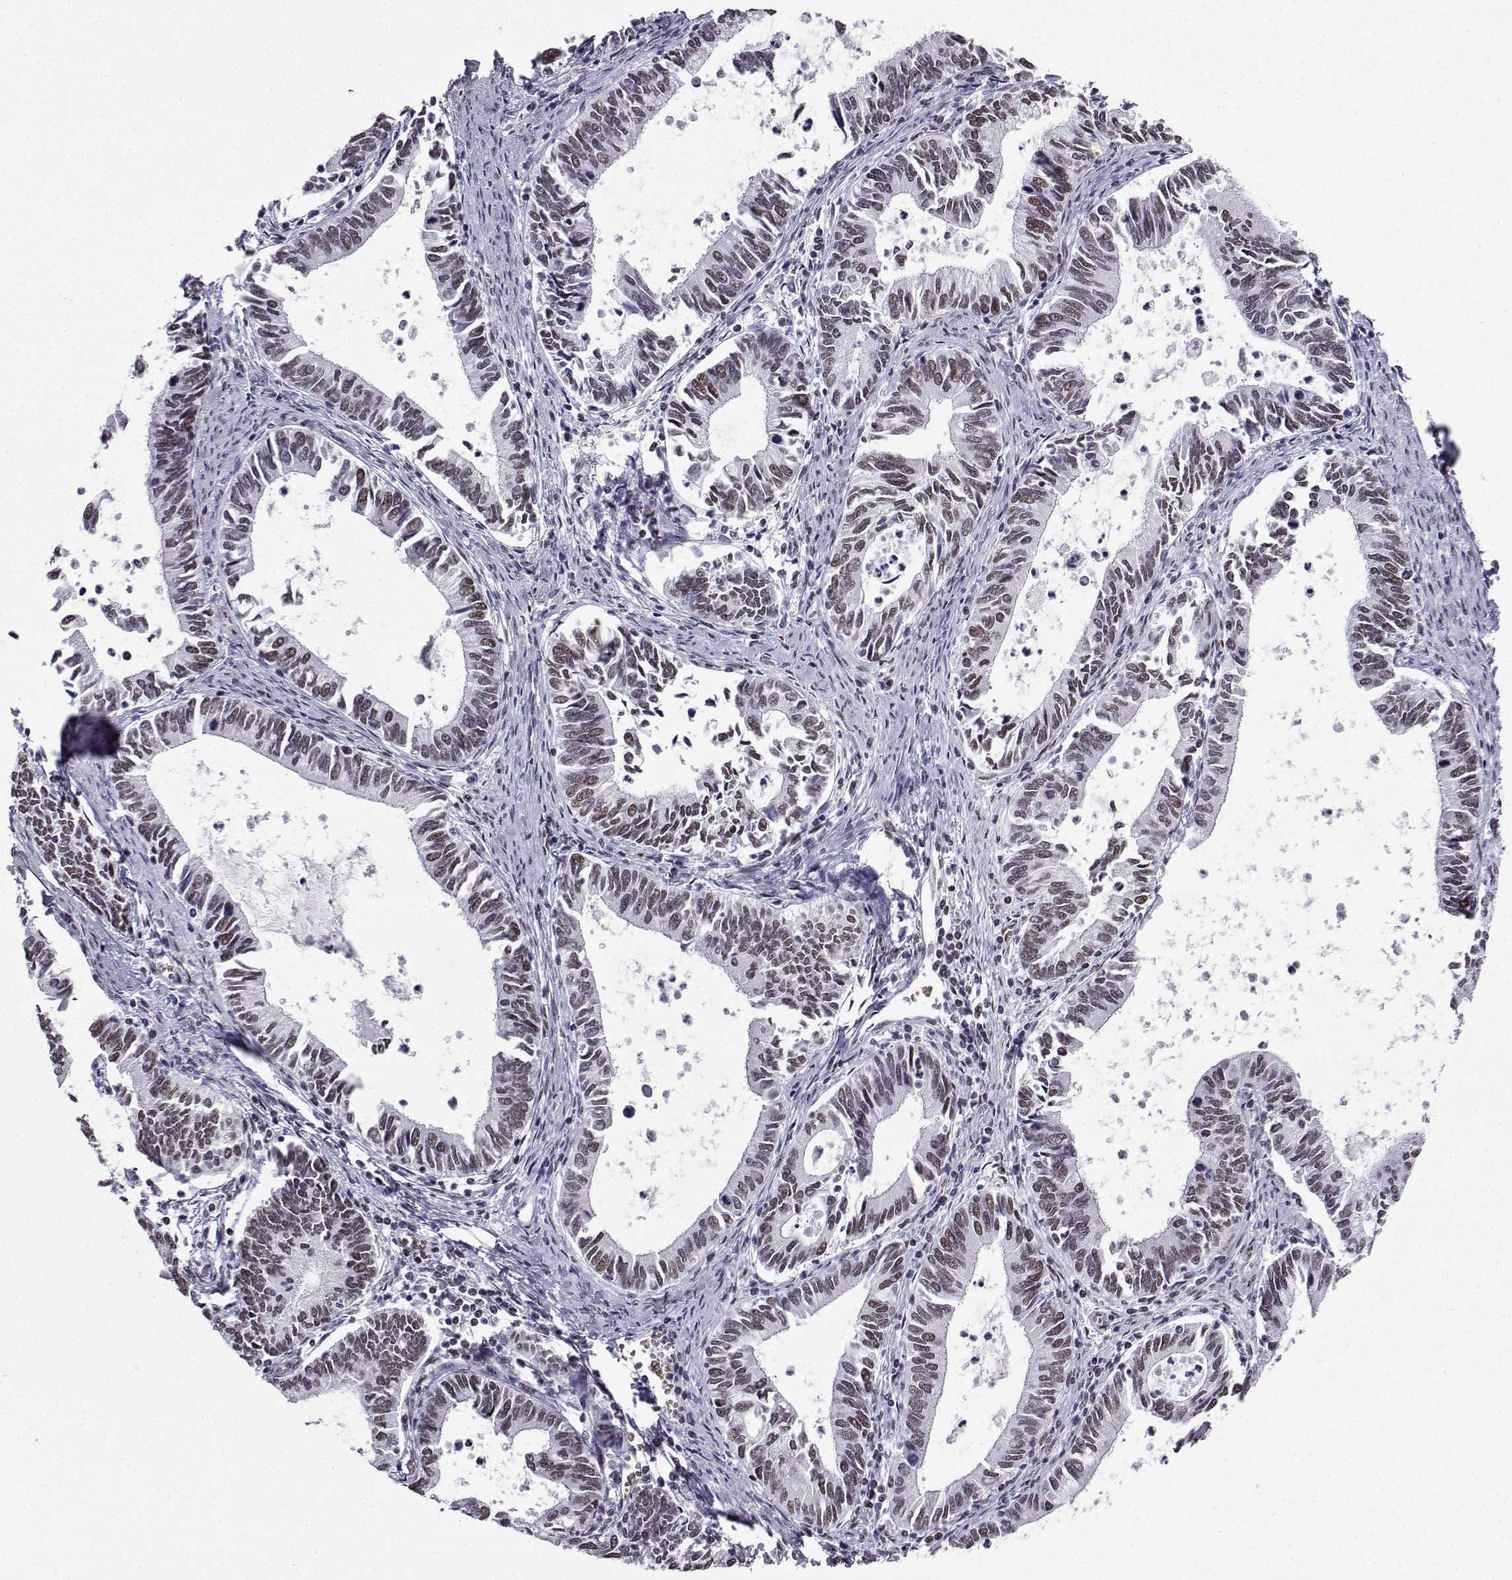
{"staining": {"intensity": "weak", "quantity": "25%-75%", "location": "nuclear"}, "tissue": "cervical cancer", "cell_type": "Tumor cells", "image_type": "cancer", "snomed": [{"axis": "morphology", "description": "Adenocarcinoma, NOS"}, {"axis": "topography", "description": "Cervix"}], "caption": "Protein staining by immunohistochemistry (IHC) reveals weak nuclear expression in approximately 25%-75% of tumor cells in cervical cancer.", "gene": "CCNK", "patient": {"sex": "female", "age": 42}}